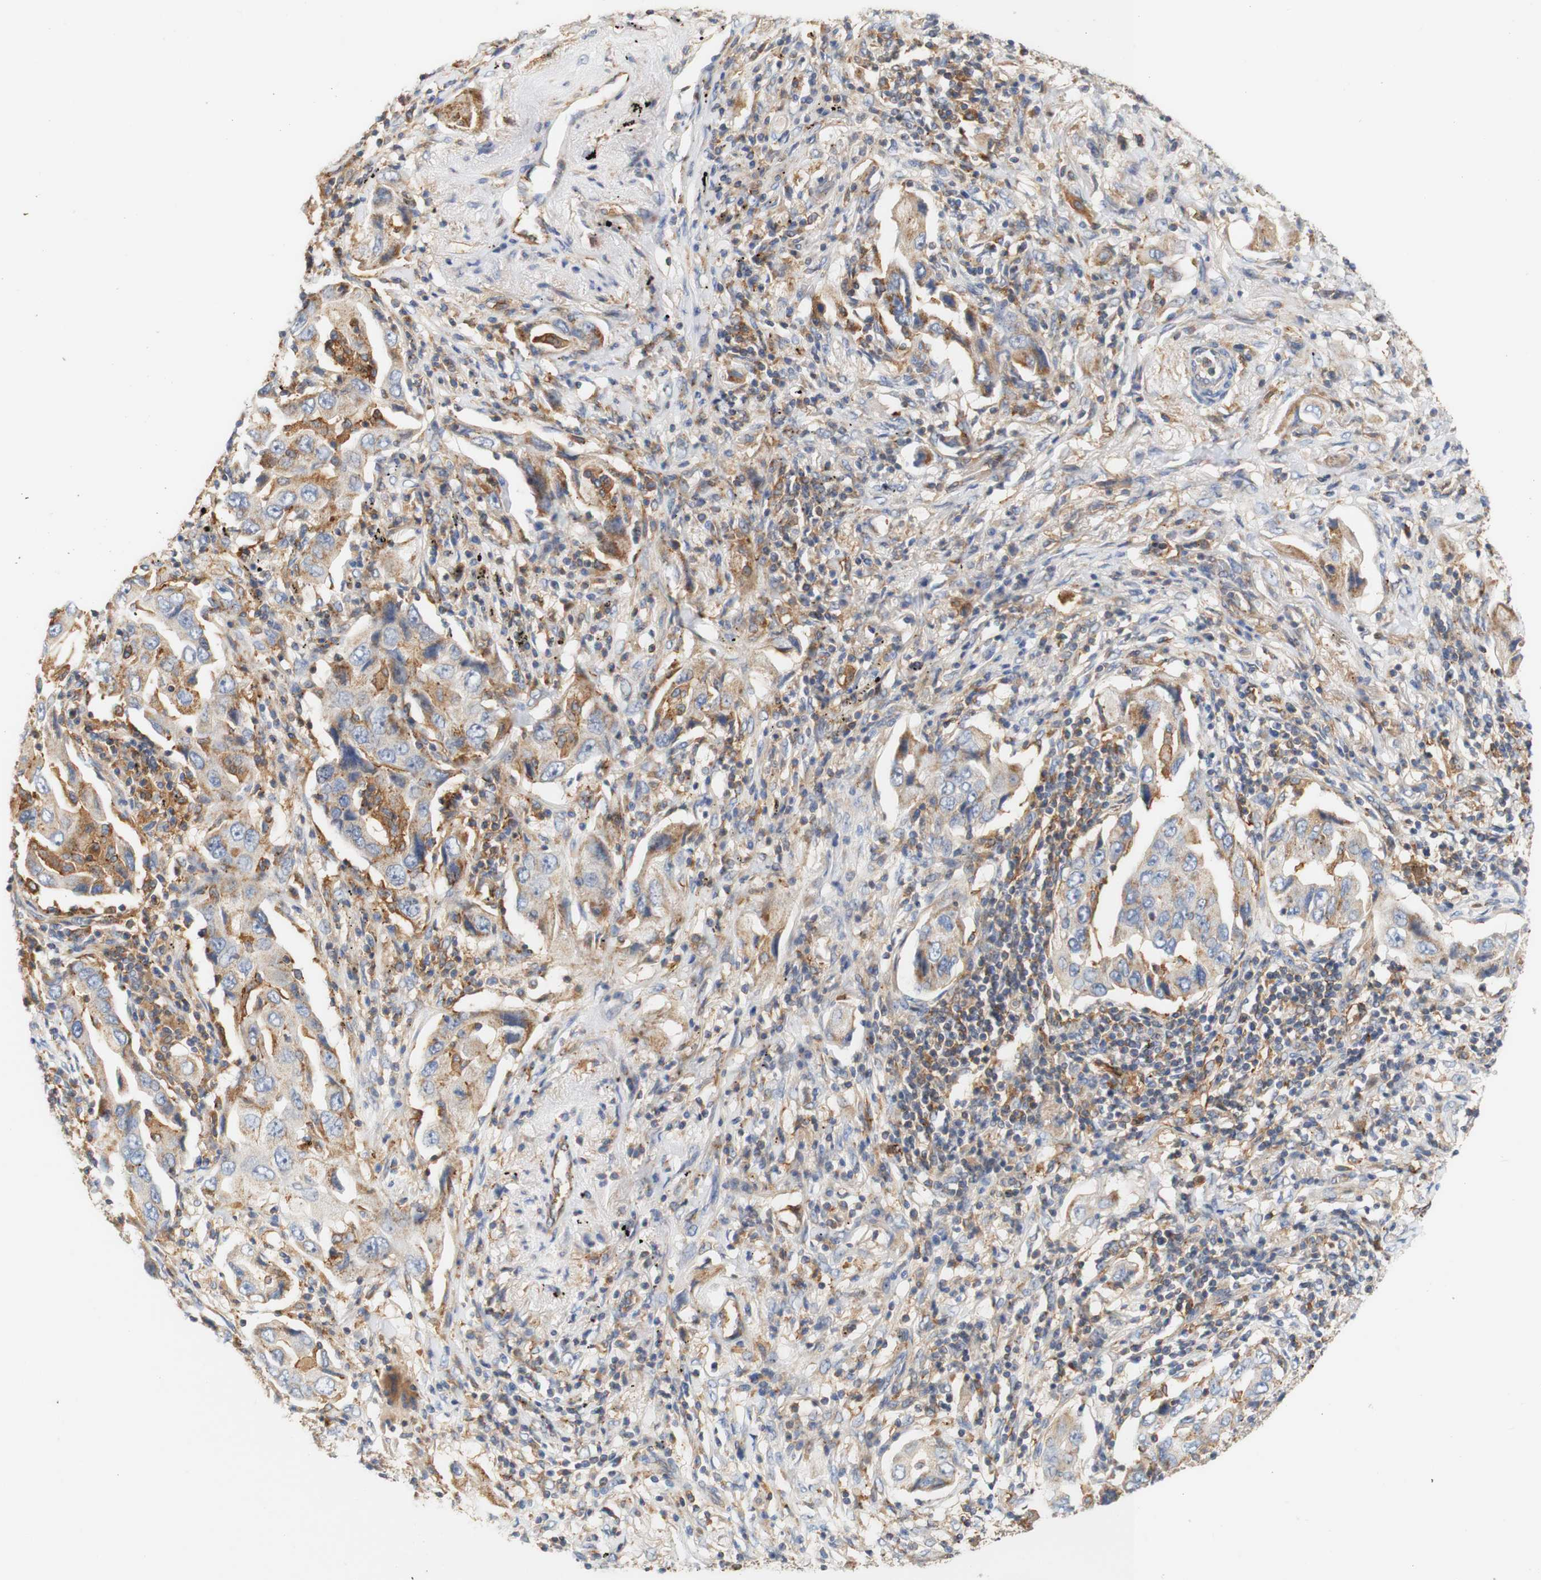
{"staining": {"intensity": "moderate", "quantity": "<25%", "location": "cytoplasmic/membranous"}, "tissue": "lung cancer", "cell_type": "Tumor cells", "image_type": "cancer", "snomed": [{"axis": "morphology", "description": "Adenocarcinoma, NOS"}, {"axis": "topography", "description": "Lung"}], "caption": "Moderate cytoplasmic/membranous staining is seen in about <25% of tumor cells in lung cancer.", "gene": "PCDH7", "patient": {"sex": "female", "age": 65}}